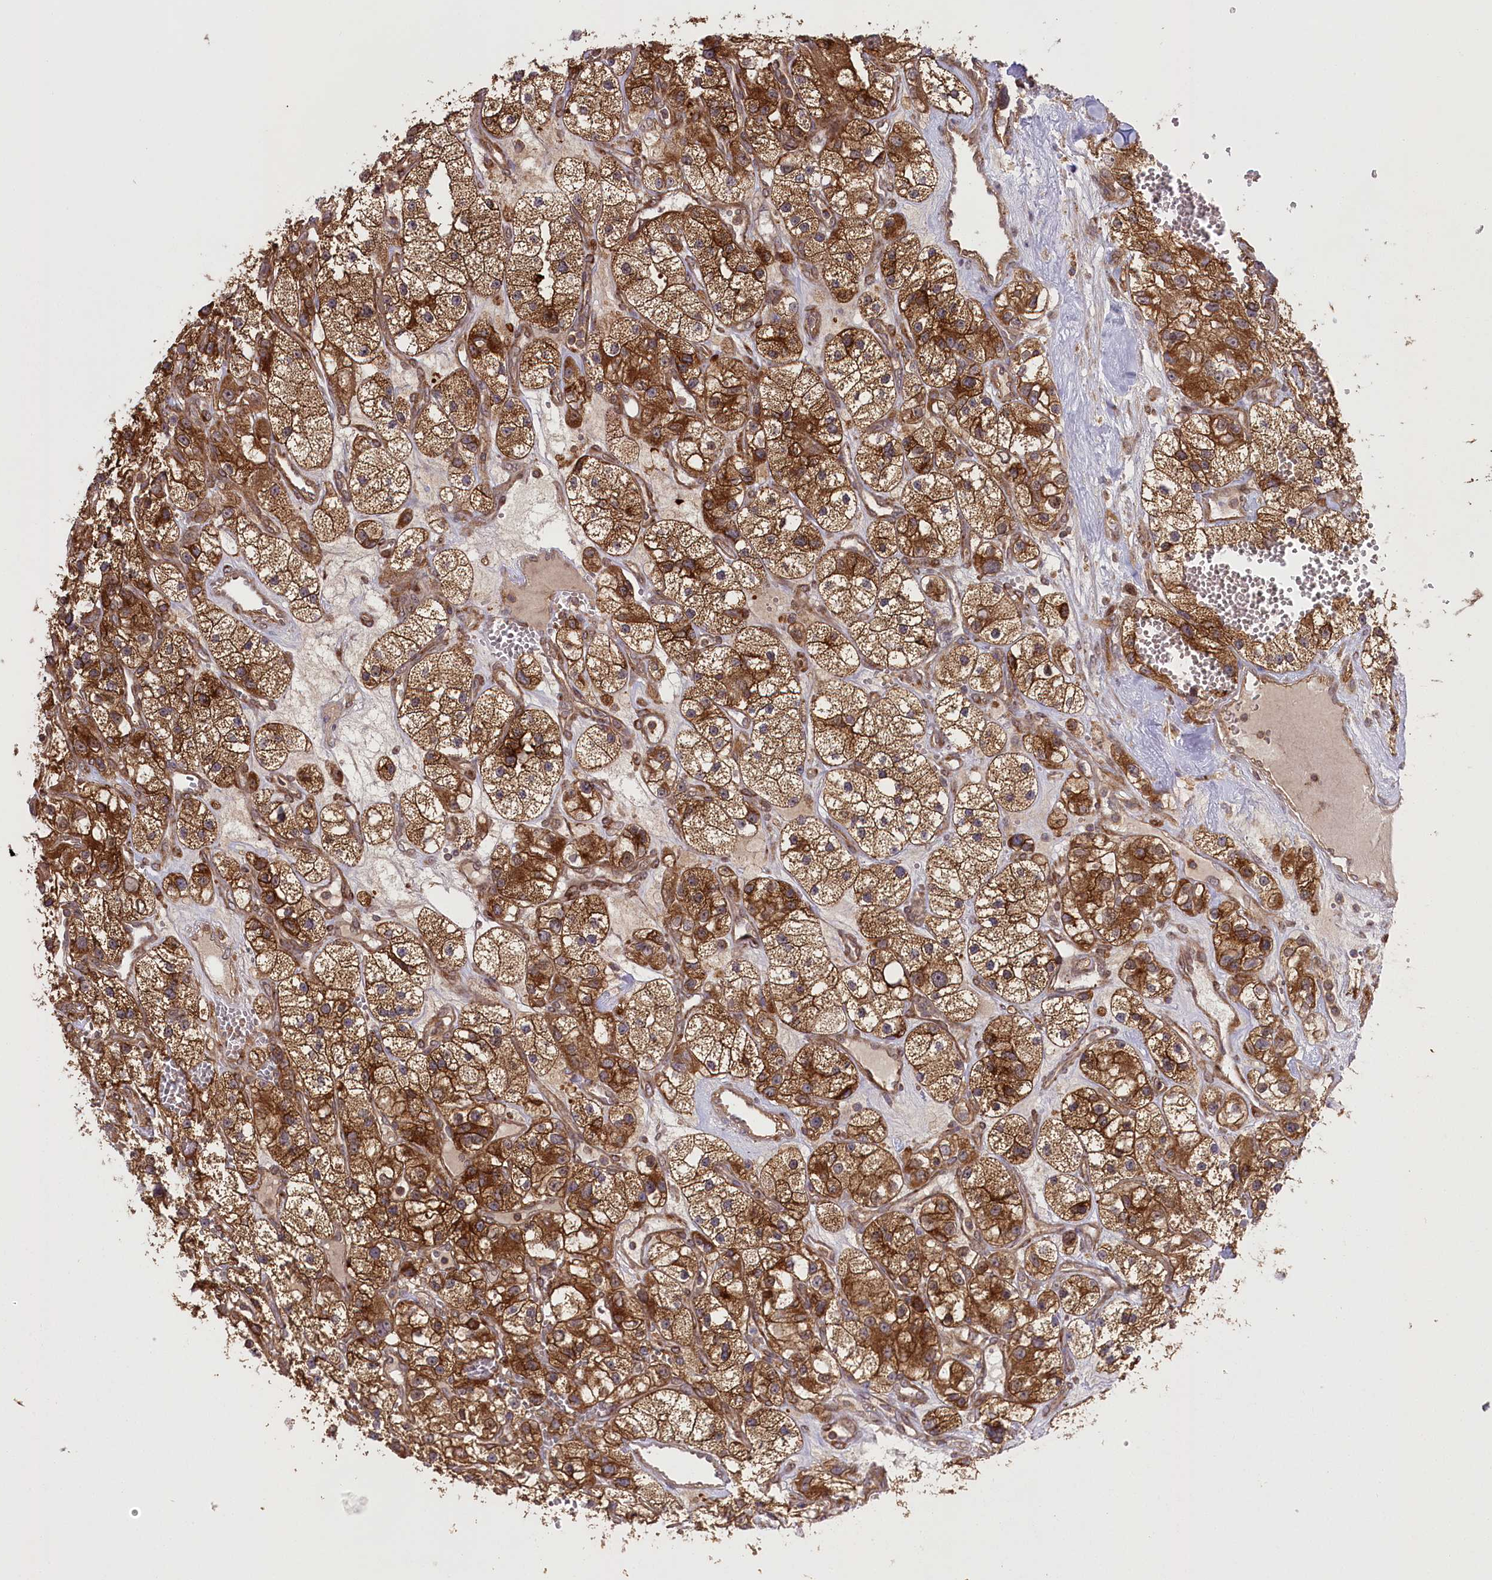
{"staining": {"intensity": "strong", "quantity": ">75%", "location": "cytoplasmic/membranous"}, "tissue": "renal cancer", "cell_type": "Tumor cells", "image_type": "cancer", "snomed": [{"axis": "morphology", "description": "Adenocarcinoma, NOS"}, {"axis": "topography", "description": "Kidney"}], "caption": "Protein expression analysis of human renal adenocarcinoma reveals strong cytoplasmic/membranous expression in approximately >75% of tumor cells.", "gene": "CCDC91", "patient": {"sex": "female", "age": 57}}